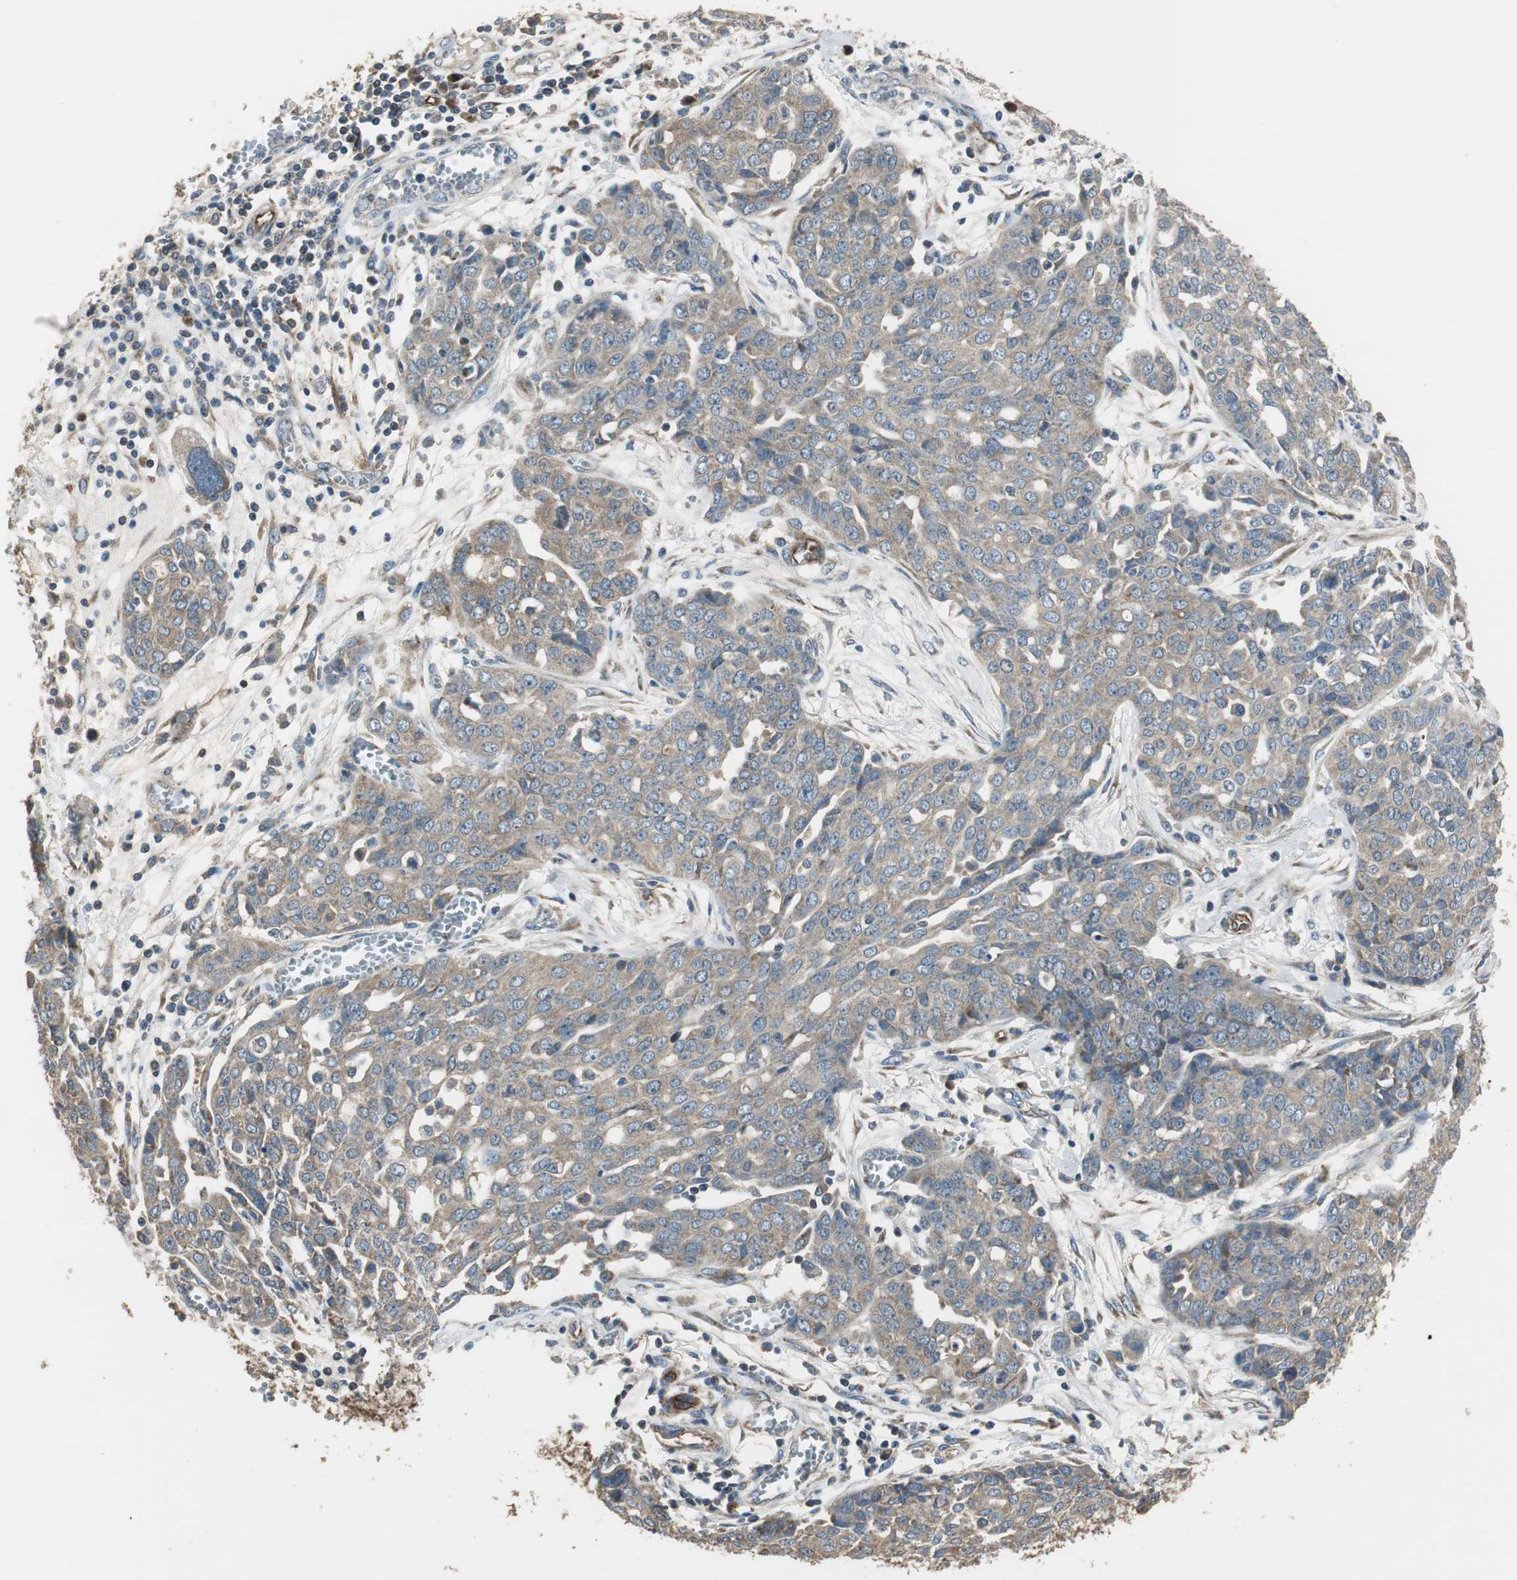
{"staining": {"intensity": "weak", "quantity": ">75%", "location": "cytoplasmic/membranous"}, "tissue": "ovarian cancer", "cell_type": "Tumor cells", "image_type": "cancer", "snomed": [{"axis": "morphology", "description": "Cystadenocarcinoma, serous, NOS"}, {"axis": "topography", "description": "Soft tissue"}, {"axis": "topography", "description": "Ovary"}], "caption": "The immunohistochemical stain highlights weak cytoplasmic/membranous expression in tumor cells of ovarian serous cystadenocarcinoma tissue. (DAB (3,3'-diaminobenzidine) IHC, brown staining for protein, blue staining for nuclei).", "gene": "MSTO1", "patient": {"sex": "female", "age": 57}}